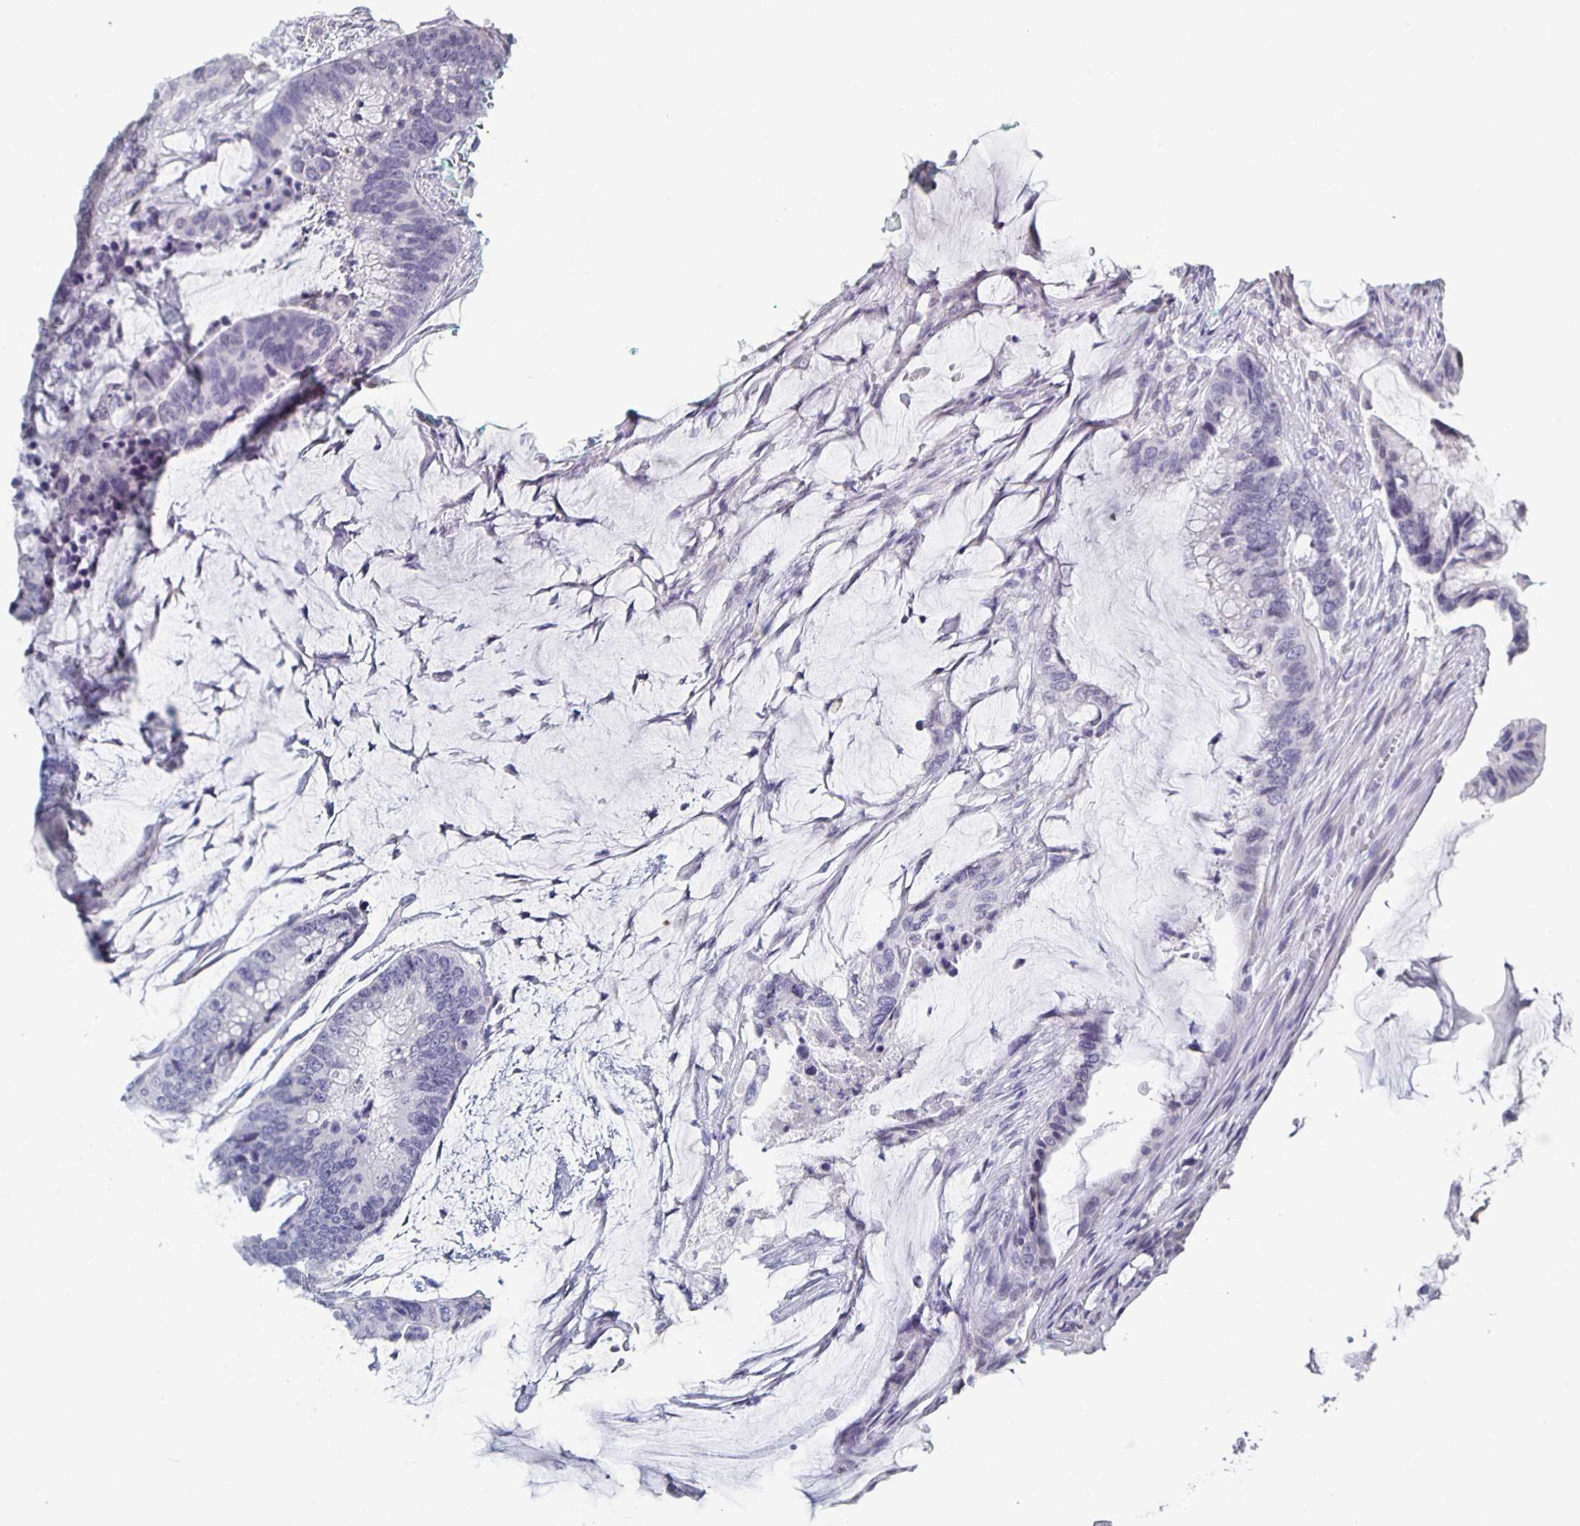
{"staining": {"intensity": "negative", "quantity": "none", "location": "none"}, "tissue": "colorectal cancer", "cell_type": "Tumor cells", "image_type": "cancer", "snomed": [{"axis": "morphology", "description": "Adenocarcinoma, NOS"}, {"axis": "topography", "description": "Rectum"}], "caption": "A micrograph of human adenocarcinoma (colorectal) is negative for staining in tumor cells. The staining is performed using DAB brown chromogen with nuclei counter-stained in using hematoxylin.", "gene": "CCDC17", "patient": {"sex": "female", "age": 59}}